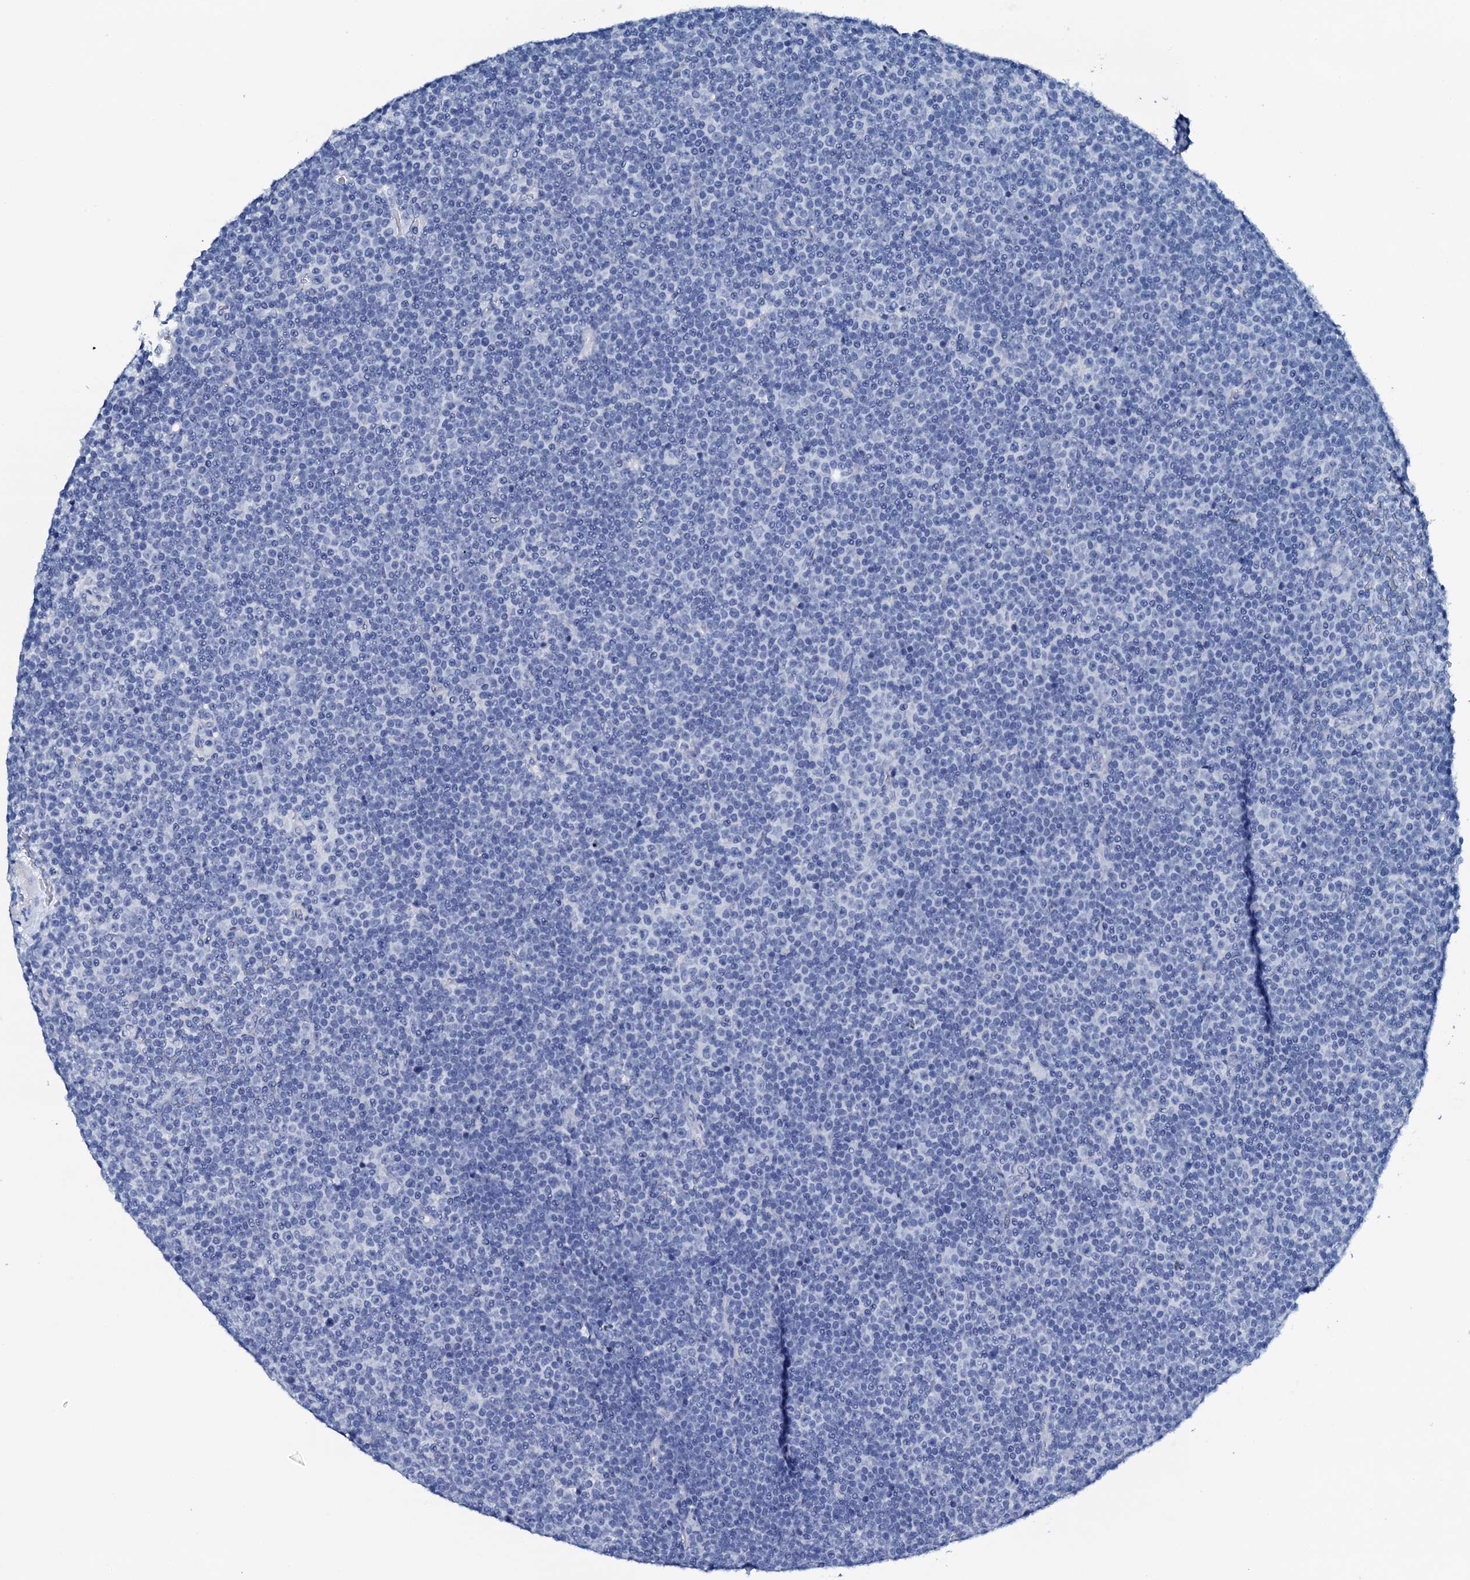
{"staining": {"intensity": "negative", "quantity": "none", "location": "none"}, "tissue": "lymphoma", "cell_type": "Tumor cells", "image_type": "cancer", "snomed": [{"axis": "morphology", "description": "Malignant lymphoma, non-Hodgkin's type, Low grade"}, {"axis": "topography", "description": "Lymph node"}], "caption": "Image shows no protein staining in tumor cells of lymphoma tissue.", "gene": "PTH", "patient": {"sex": "female", "age": 67}}